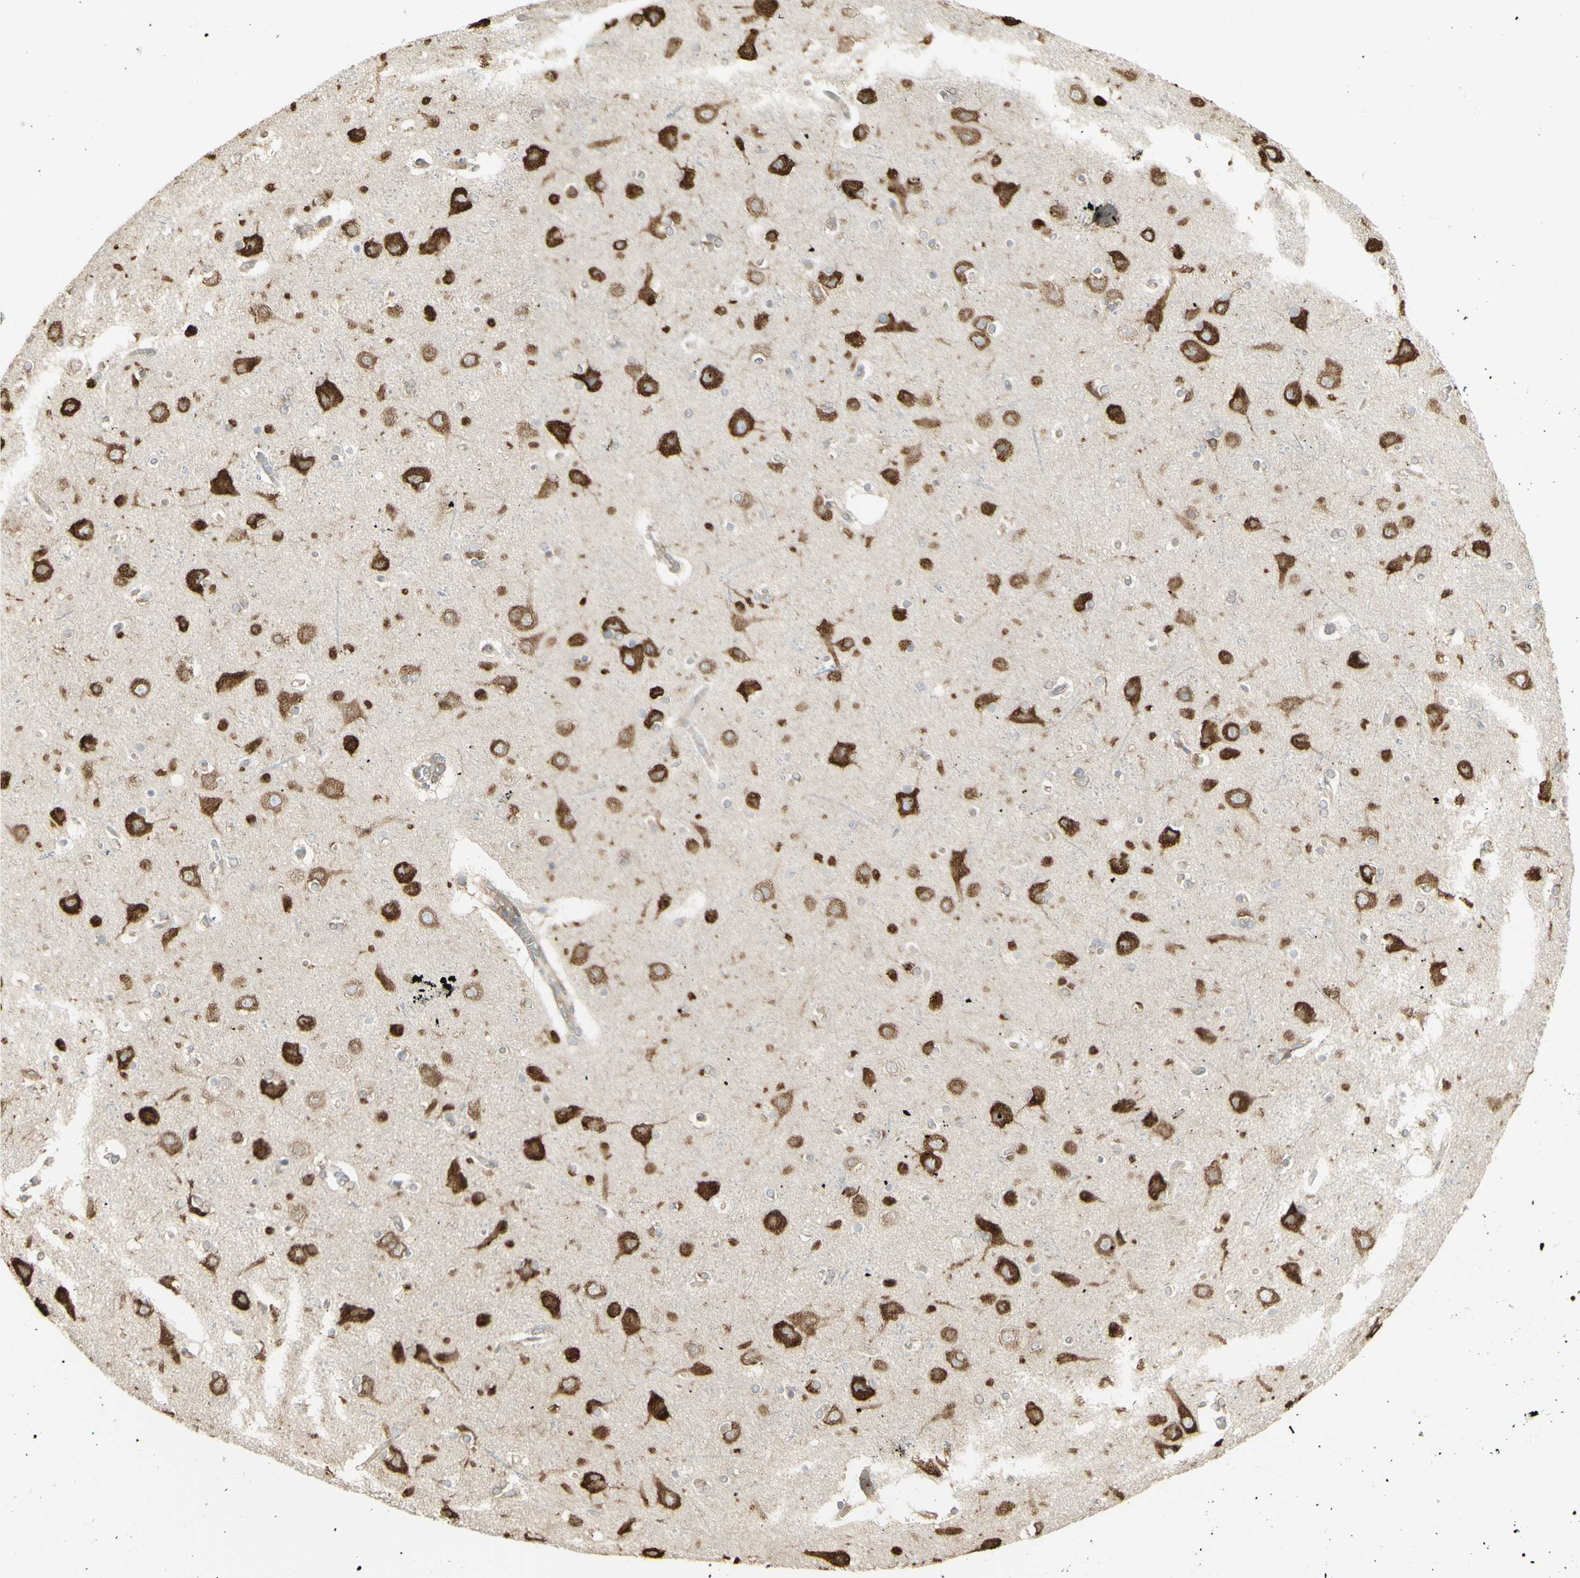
{"staining": {"intensity": "weak", "quantity": "25%-75%", "location": "cytoplasmic/membranous"}, "tissue": "cerebral cortex", "cell_type": "Endothelial cells", "image_type": "normal", "snomed": [{"axis": "morphology", "description": "Normal tissue, NOS"}, {"axis": "topography", "description": "Cerebral cortex"}], "caption": "DAB immunohistochemical staining of normal cerebral cortex reveals weak cytoplasmic/membranous protein expression in approximately 25%-75% of endothelial cells.", "gene": "EEF1B2", "patient": {"sex": "female", "age": 54}}